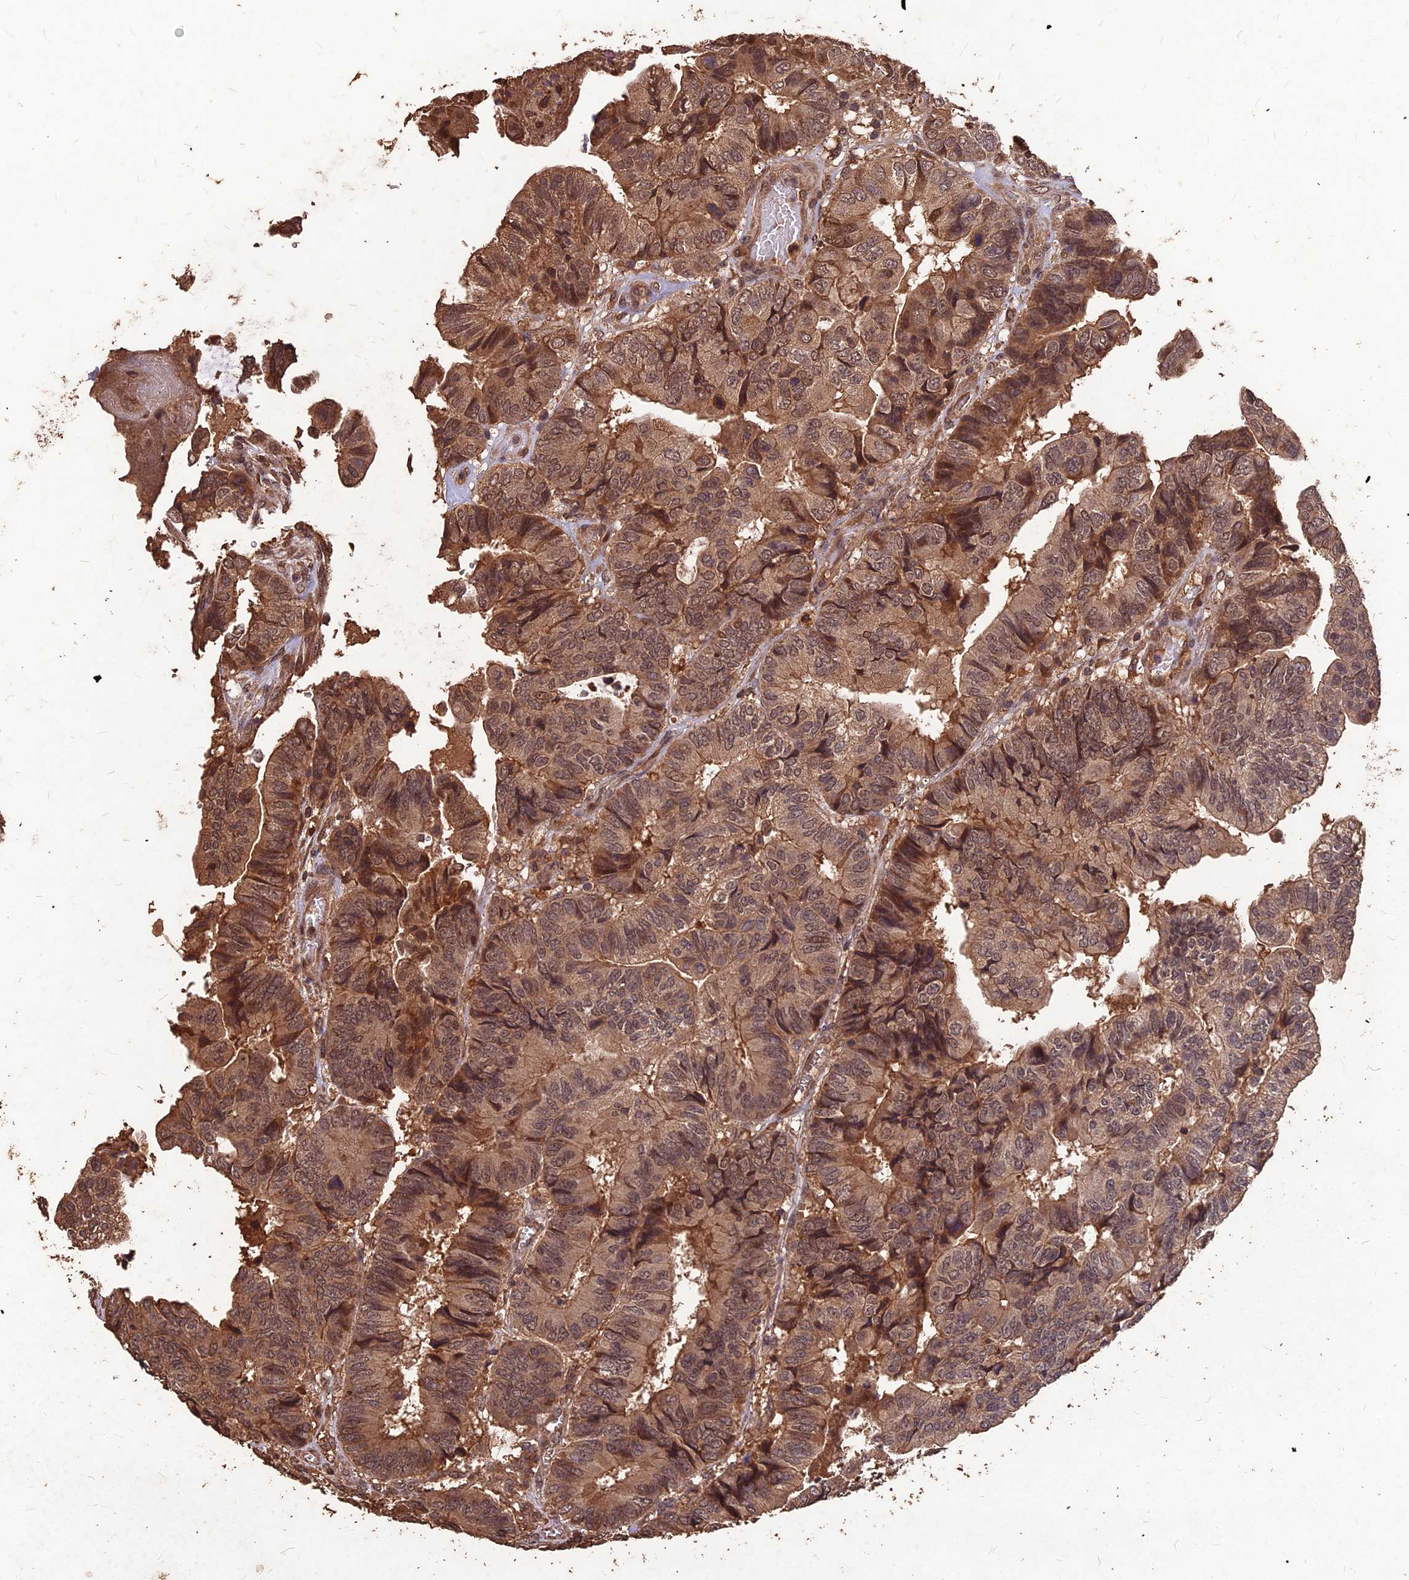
{"staining": {"intensity": "moderate", "quantity": ">75%", "location": "cytoplasmic/membranous"}, "tissue": "colorectal cancer", "cell_type": "Tumor cells", "image_type": "cancer", "snomed": [{"axis": "morphology", "description": "Adenocarcinoma, NOS"}, {"axis": "topography", "description": "Colon"}], "caption": "The micrograph demonstrates a brown stain indicating the presence of a protein in the cytoplasmic/membranous of tumor cells in colorectal adenocarcinoma.", "gene": "SYMPK", "patient": {"sex": "male", "age": 85}}